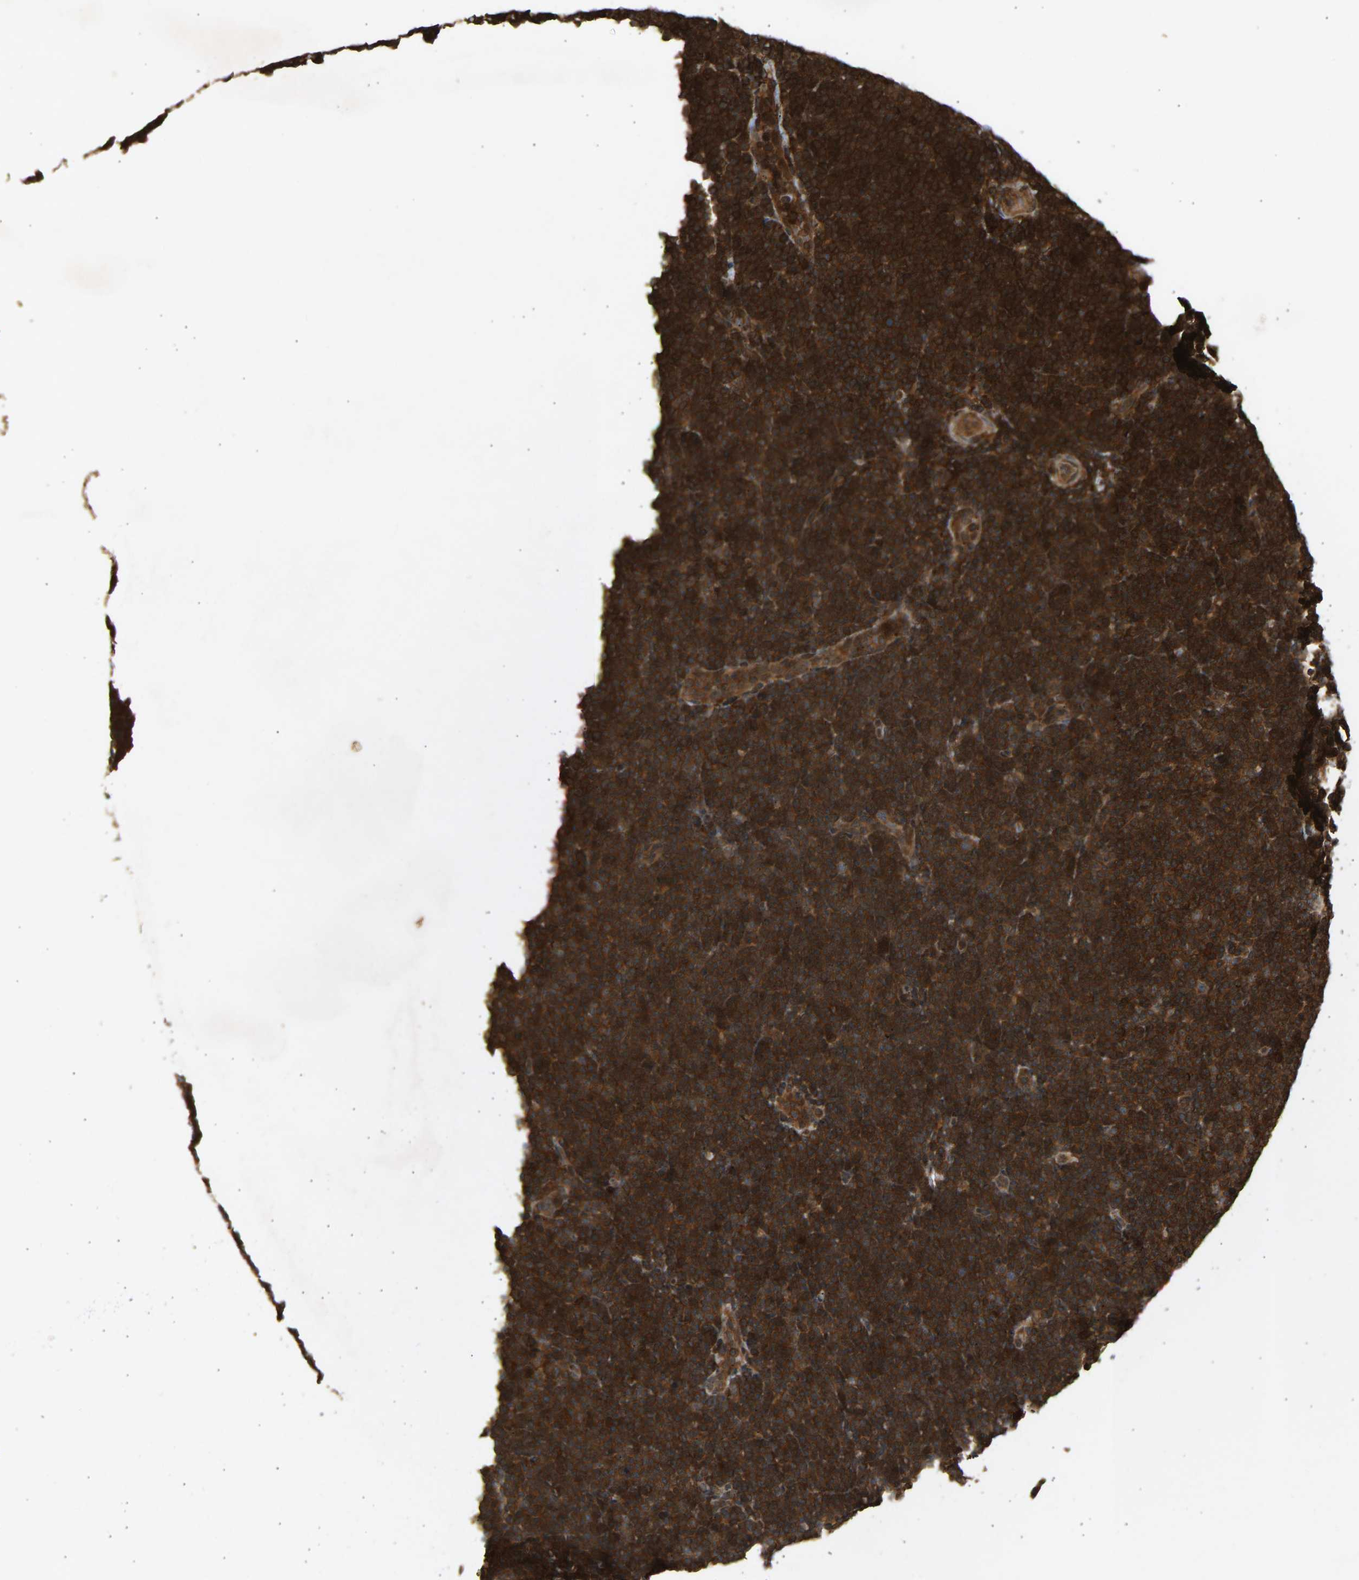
{"staining": {"intensity": "strong", "quantity": ">75%", "location": "cytoplasmic/membranous"}, "tissue": "lymphoma", "cell_type": "Tumor cells", "image_type": "cancer", "snomed": [{"axis": "morphology", "description": "Malignant lymphoma, non-Hodgkin's type, High grade"}, {"axis": "topography", "description": "Soft tissue"}], "caption": "Human lymphoma stained for a protein (brown) displays strong cytoplasmic/membranous positive positivity in about >75% of tumor cells.", "gene": "GOPC", "patient": {"sex": "male", "age": 18}}